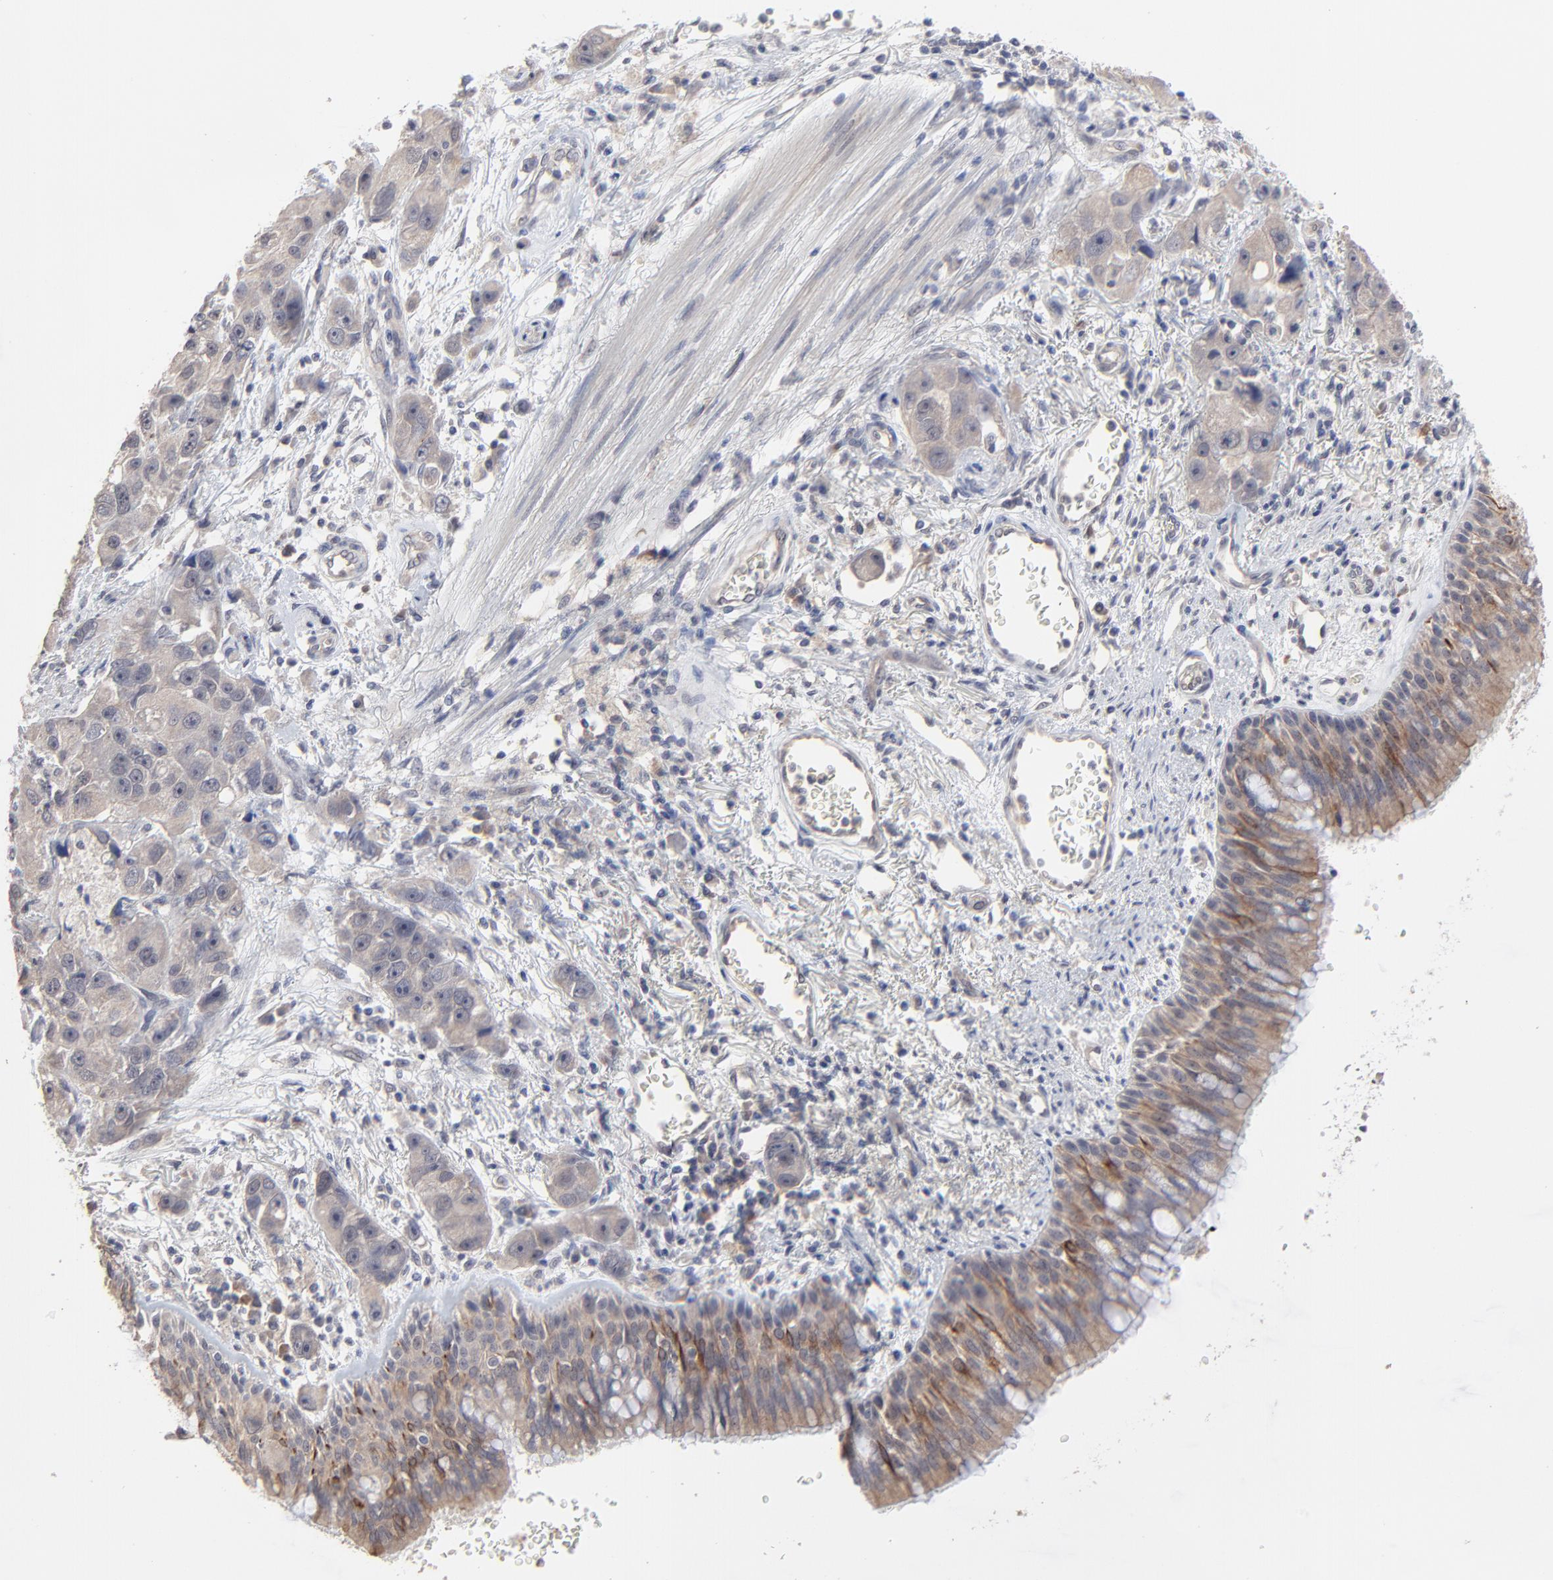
{"staining": {"intensity": "moderate", "quantity": ">75%", "location": "cytoplasmic/membranous"}, "tissue": "bronchus", "cell_type": "Respiratory epithelial cells", "image_type": "normal", "snomed": [{"axis": "morphology", "description": "Normal tissue, NOS"}, {"axis": "morphology", "description": "Adenocarcinoma, NOS"}, {"axis": "morphology", "description": "Adenocarcinoma, metastatic, NOS"}, {"axis": "topography", "description": "Lymph node"}, {"axis": "topography", "description": "Bronchus"}, {"axis": "topography", "description": "Lung"}], "caption": "High-power microscopy captured an IHC micrograph of unremarkable bronchus, revealing moderate cytoplasmic/membranous positivity in about >75% of respiratory epithelial cells. The protein of interest is shown in brown color, while the nuclei are stained blue.", "gene": "FAM199X", "patient": {"sex": "female", "age": 54}}